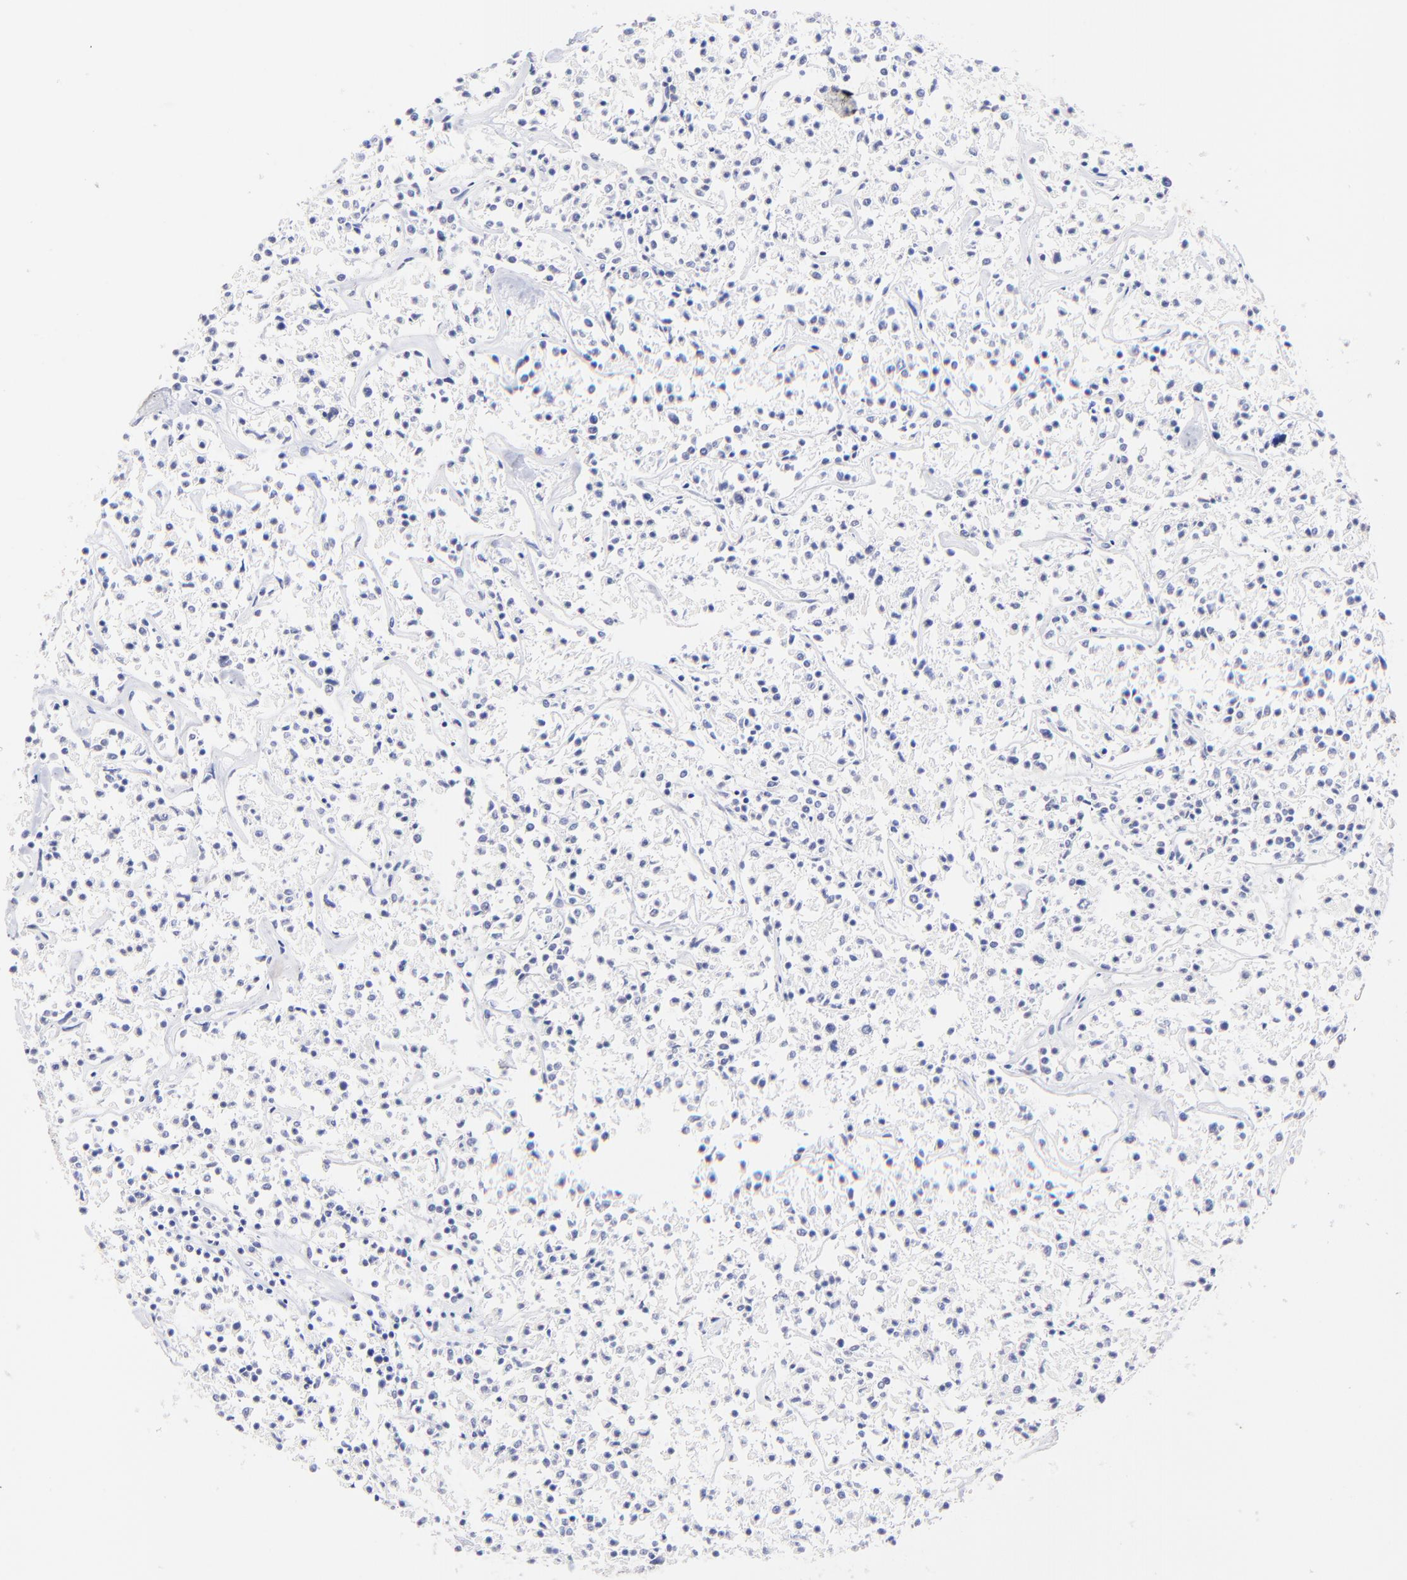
{"staining": {"intensity": "negative", "quantity": "none", "location": "none"}, "tissue": "lymphoma", "cell_type": "Tumor cells", "image_type": "cancer", "snomed": [{"axis": "morphology", "description": "Malignant lymphoma, non-Hodgkin's type, Low grade"}, {"axis": "topography", "description": "Small intestine"}], "caption": "The histopathology image shows no staining of tumor cells in lymphoma.", "gene": "RAB3A", "patient": {"sex": "female", "age": 59}}